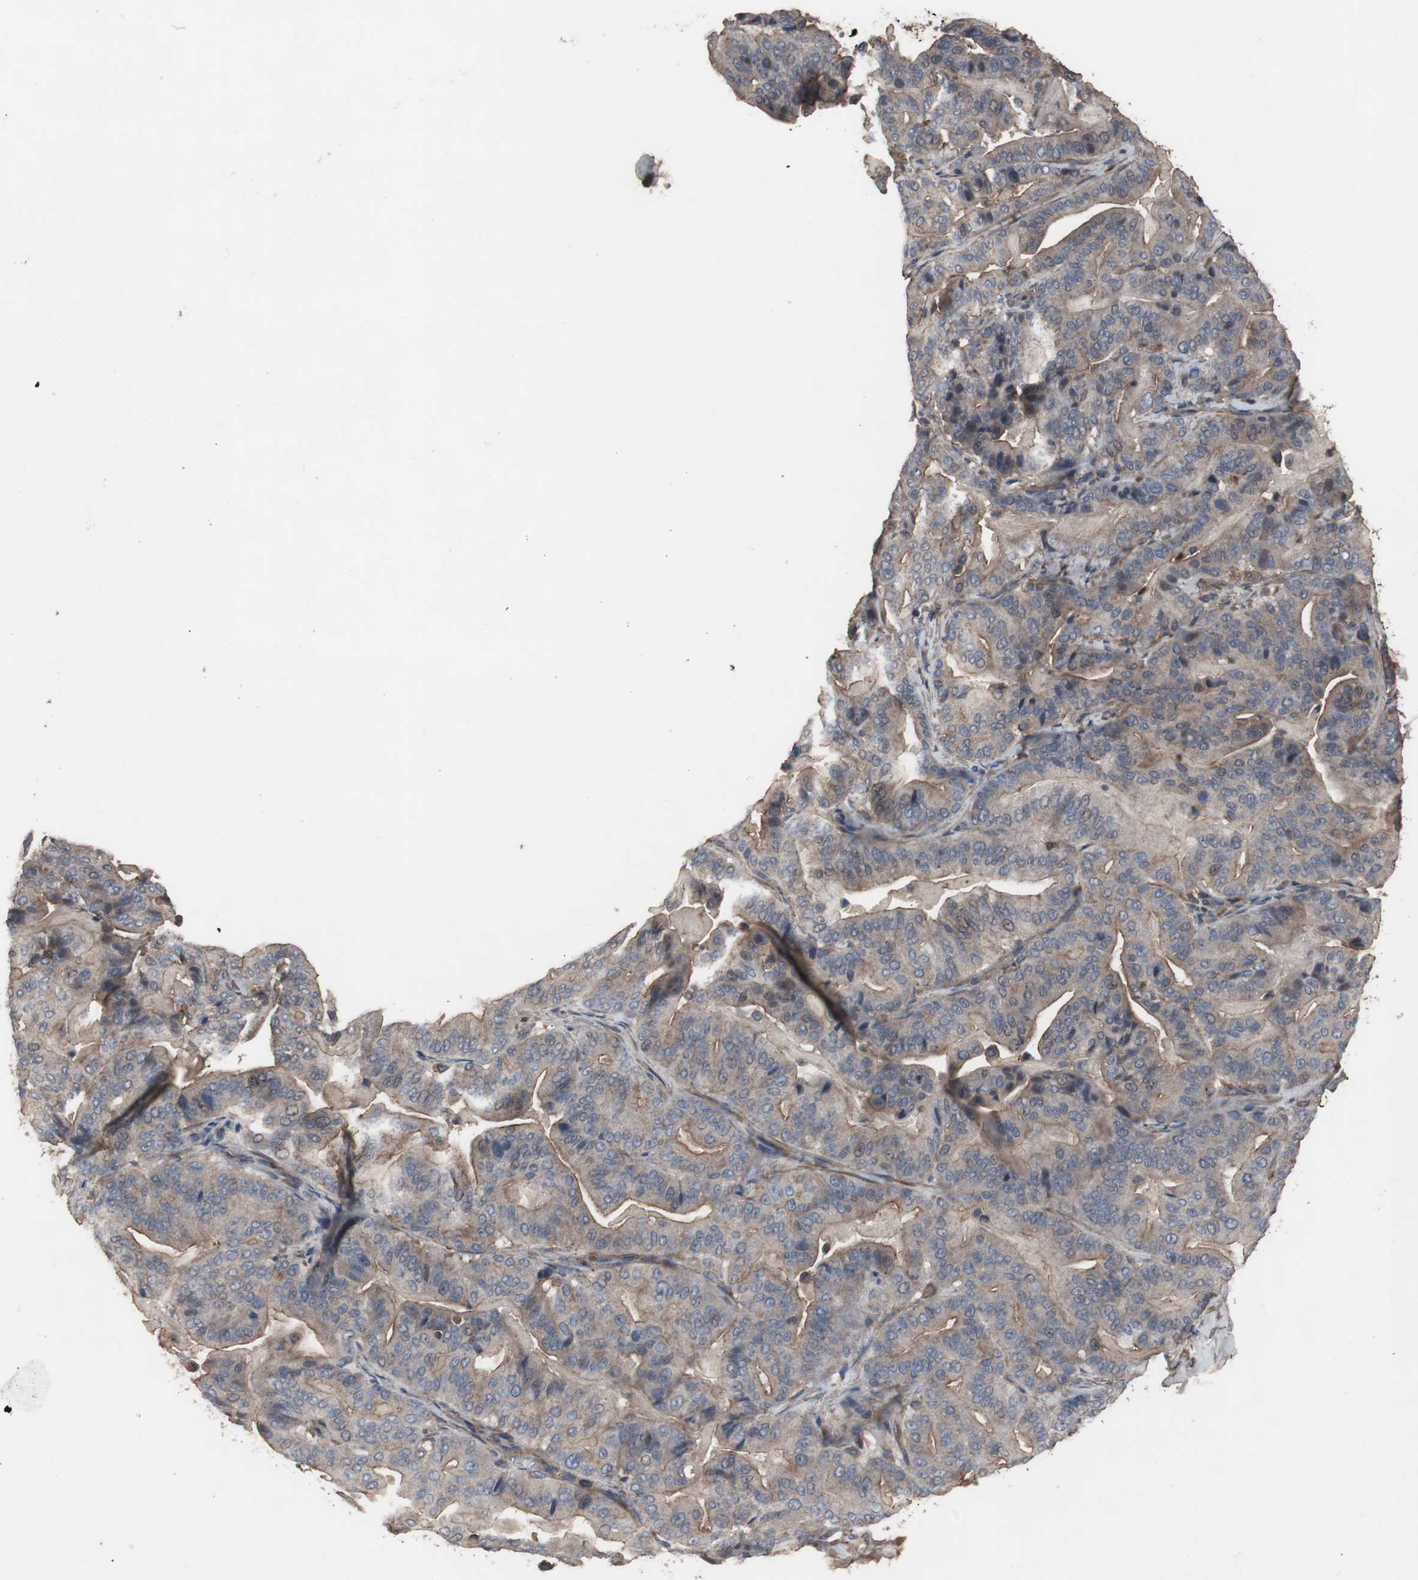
{"staining": {"intensity": "weak", "quantity": ">75%", "location": "cytoplasmic/membranous"}, "tissue": "pancreatic cancer", "cell_type": "Tumor cells", "image_type": "cancer", "snomed": [{"axis": "morphology", "description": "Adenocarcinoma, NOS"}, {"axis": "topography", "description": "Pancreas"}], "caption": "An IHC micrograph of neoplastic tissue is shown. Protein staining in brown highlights weak cytoplasmic/membranous positivity in pancreatic cancer within tumor cells.", "gene": "COL6A2", "patient": {"sex": "male", "age": 63}}